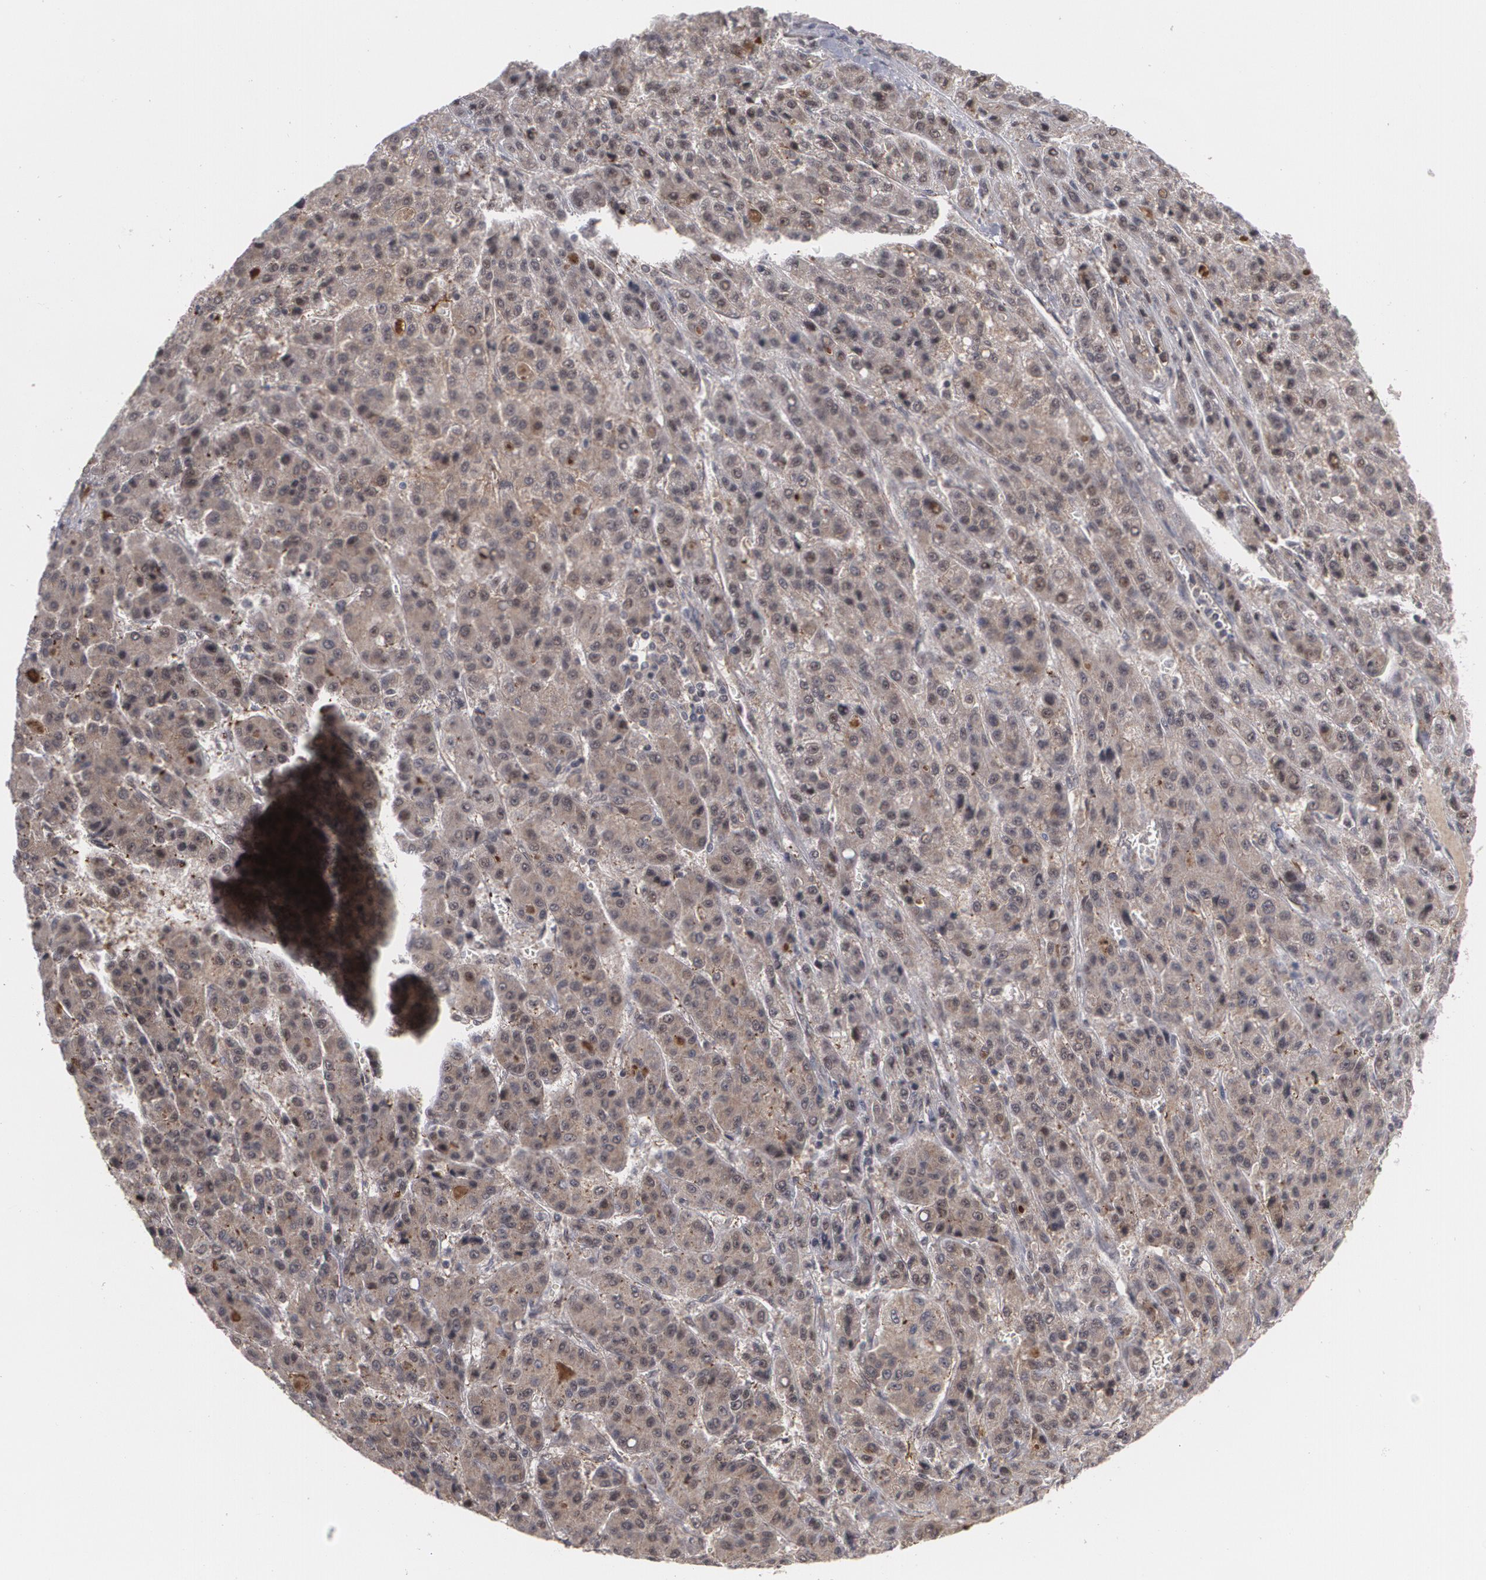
{"staining": {"intensity": "weak", "quantity": ">75%", "location": "nuclear"}, "tissue": "liver cancer", "cell_type": "Tumor cells", "image_type": "cancer", "snomed": [{"axis": "morphology", "description": "Carcinoma, Hepatocellular, NOS"}, {"axis": "topography", "description": "Liver"}], "caption": "The photomicrograph demonstrates a brown stain indicating the presence of a protein in the nuclear of tumor cells in liver hepatocellular carcinoma.", "gene": "INTS6", "patient": {"sex": "male", "age": 70}}